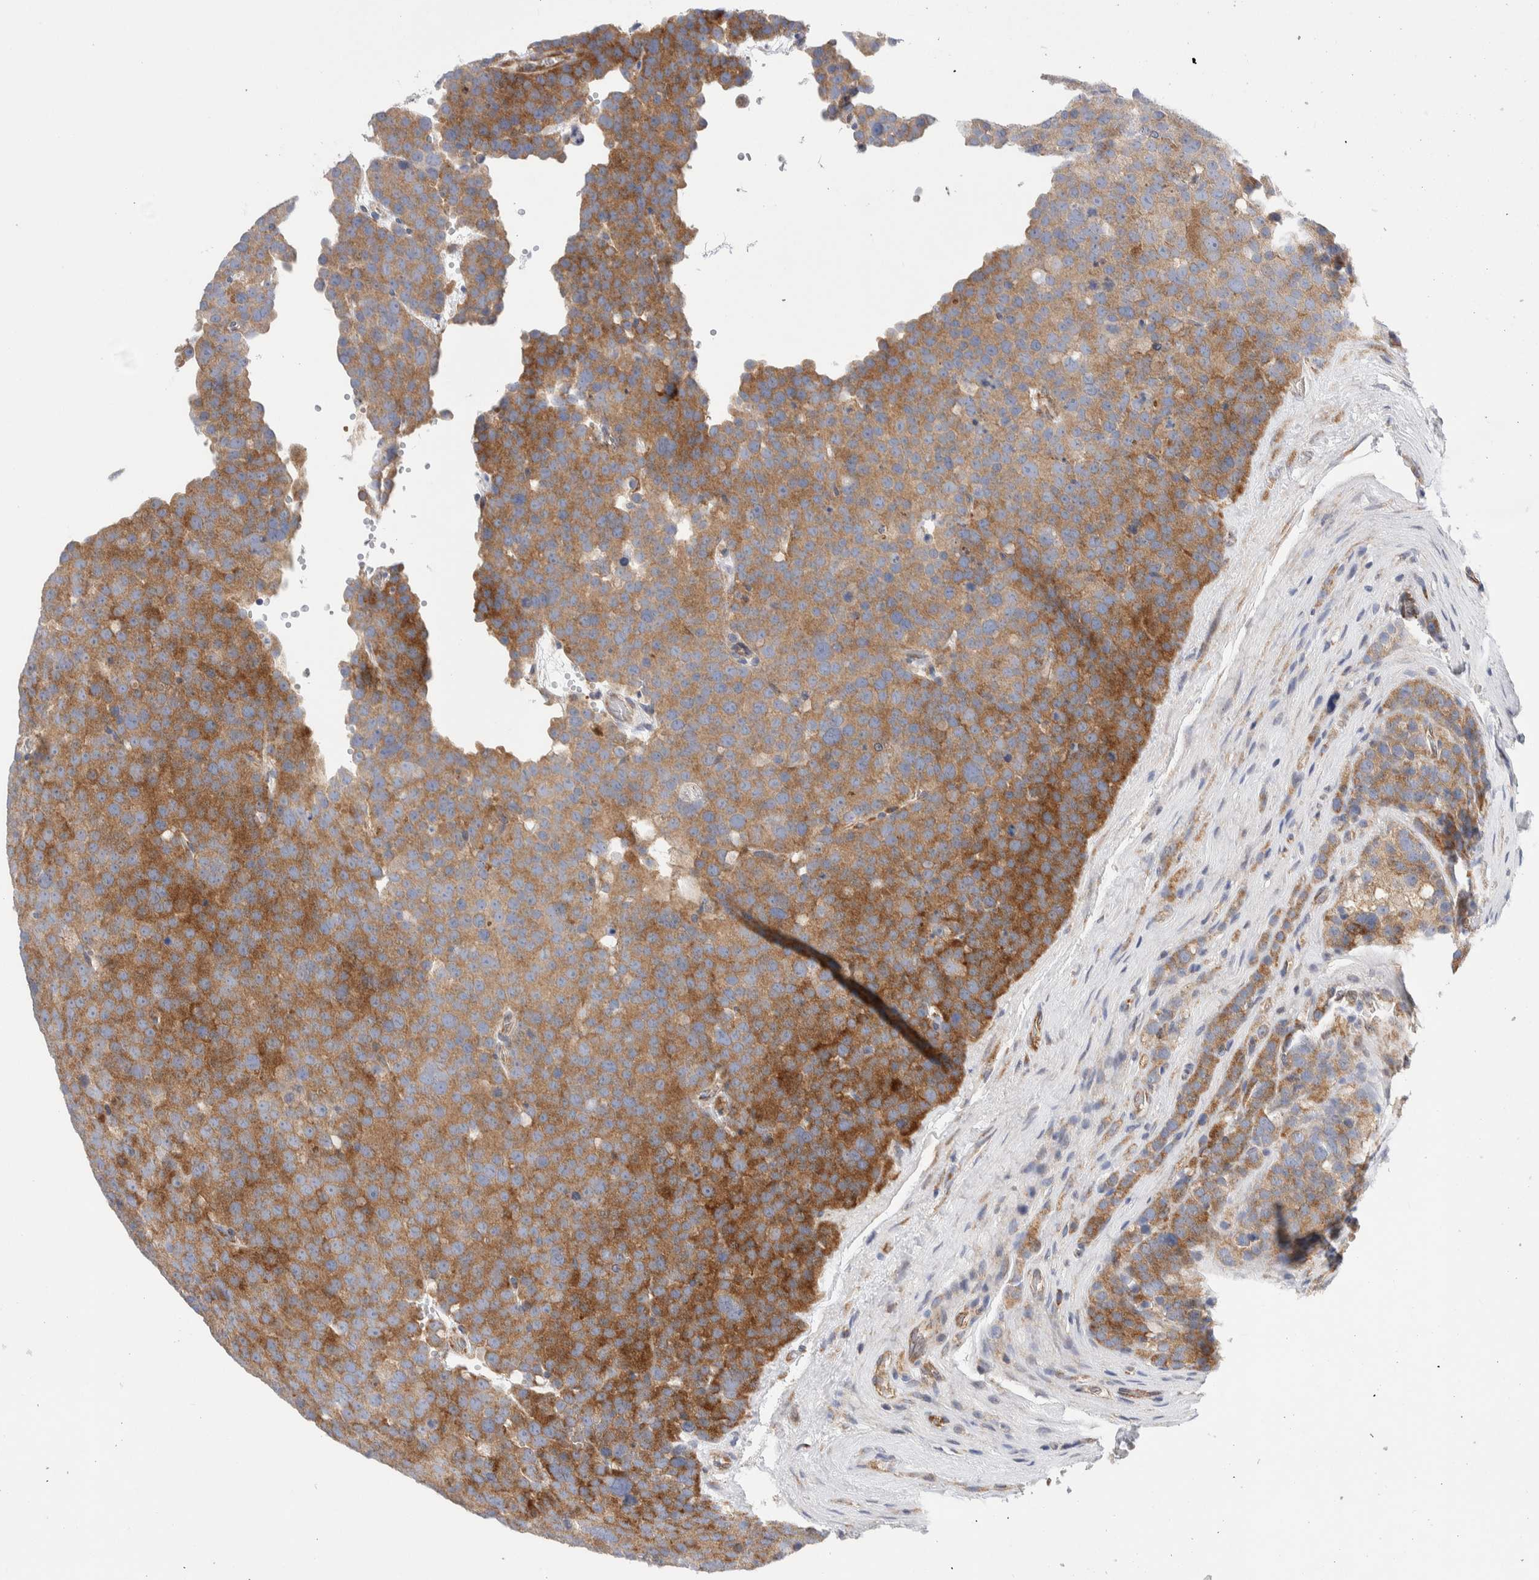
{"staining": {"intensity": "moderate", "quantity": ">75%", "location": "cytoplasmic/membranous"}, "tissue": "testis cancer", "cell_type": "Tumor cells", "image_type": "cancer", "snomed": [{"axis": "morphology", "description": "Seminoma, NOS"}, {"axis": "topography", "description": "Testis"}], "caption": "A medium amount of moderate cytoplasmic/membranous expression is seen in about >75% of tumor cells in seminoma (testis) tissue.", "gene": "RACK1", "patient": {"sex": "male", "age": 71}}